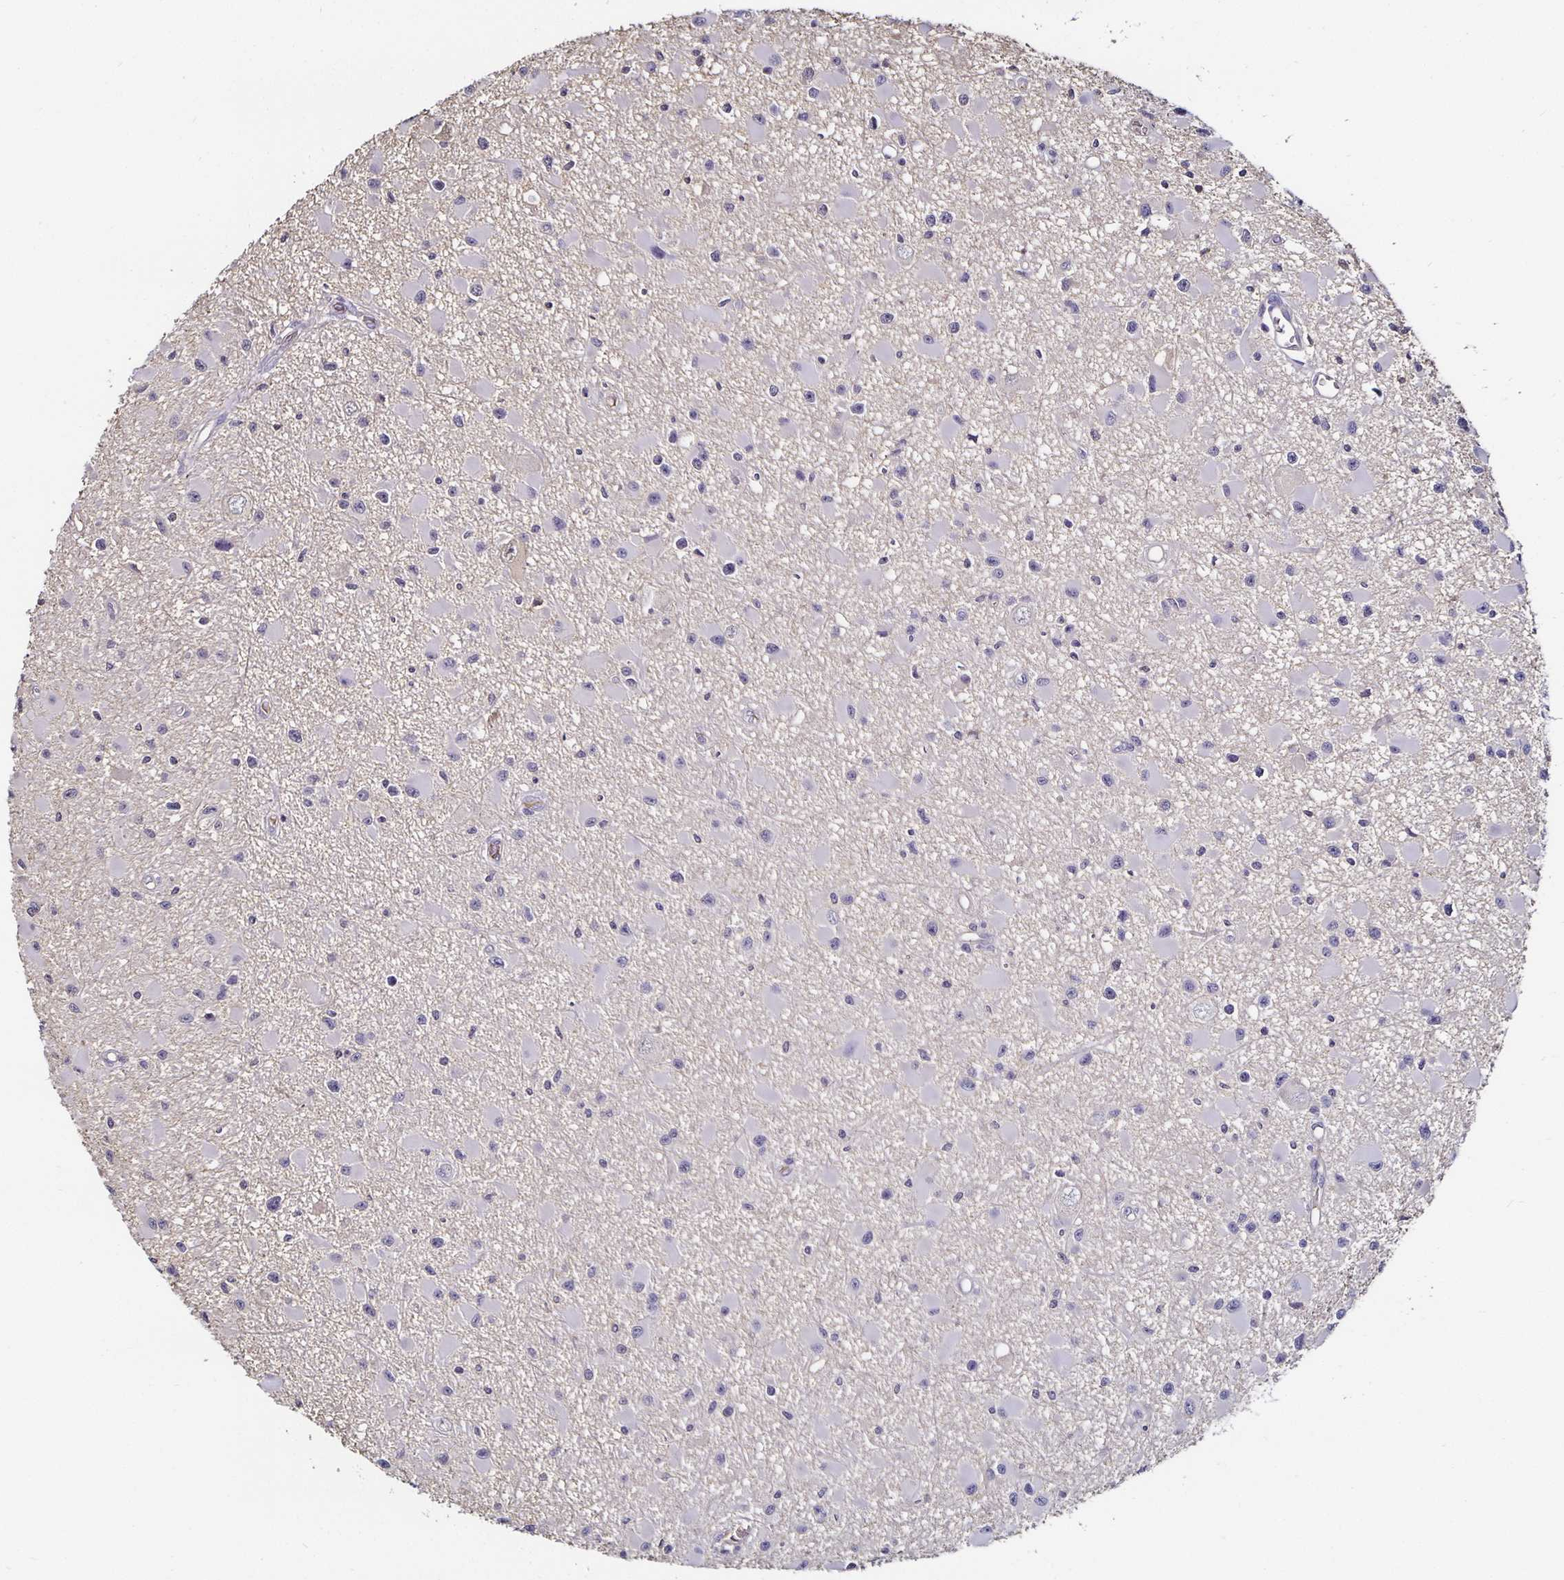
{"staining": {"intensity": "negative", "quantity": "none", "location": "none"}, "tissue": "glioma", "cell_type": "Tumor cells", "image_type": "cancer", "snomed": [{"axis": "morphology", "description": "Glioma, malignant, High grade"}, {"axis": "topography", "description": "Brain"}], "caption": "Histopathology image shows no significant protein staining in tumor cells of glioma.", "gene": "TTR", "patient": {"sex": "male", "age": 54}}